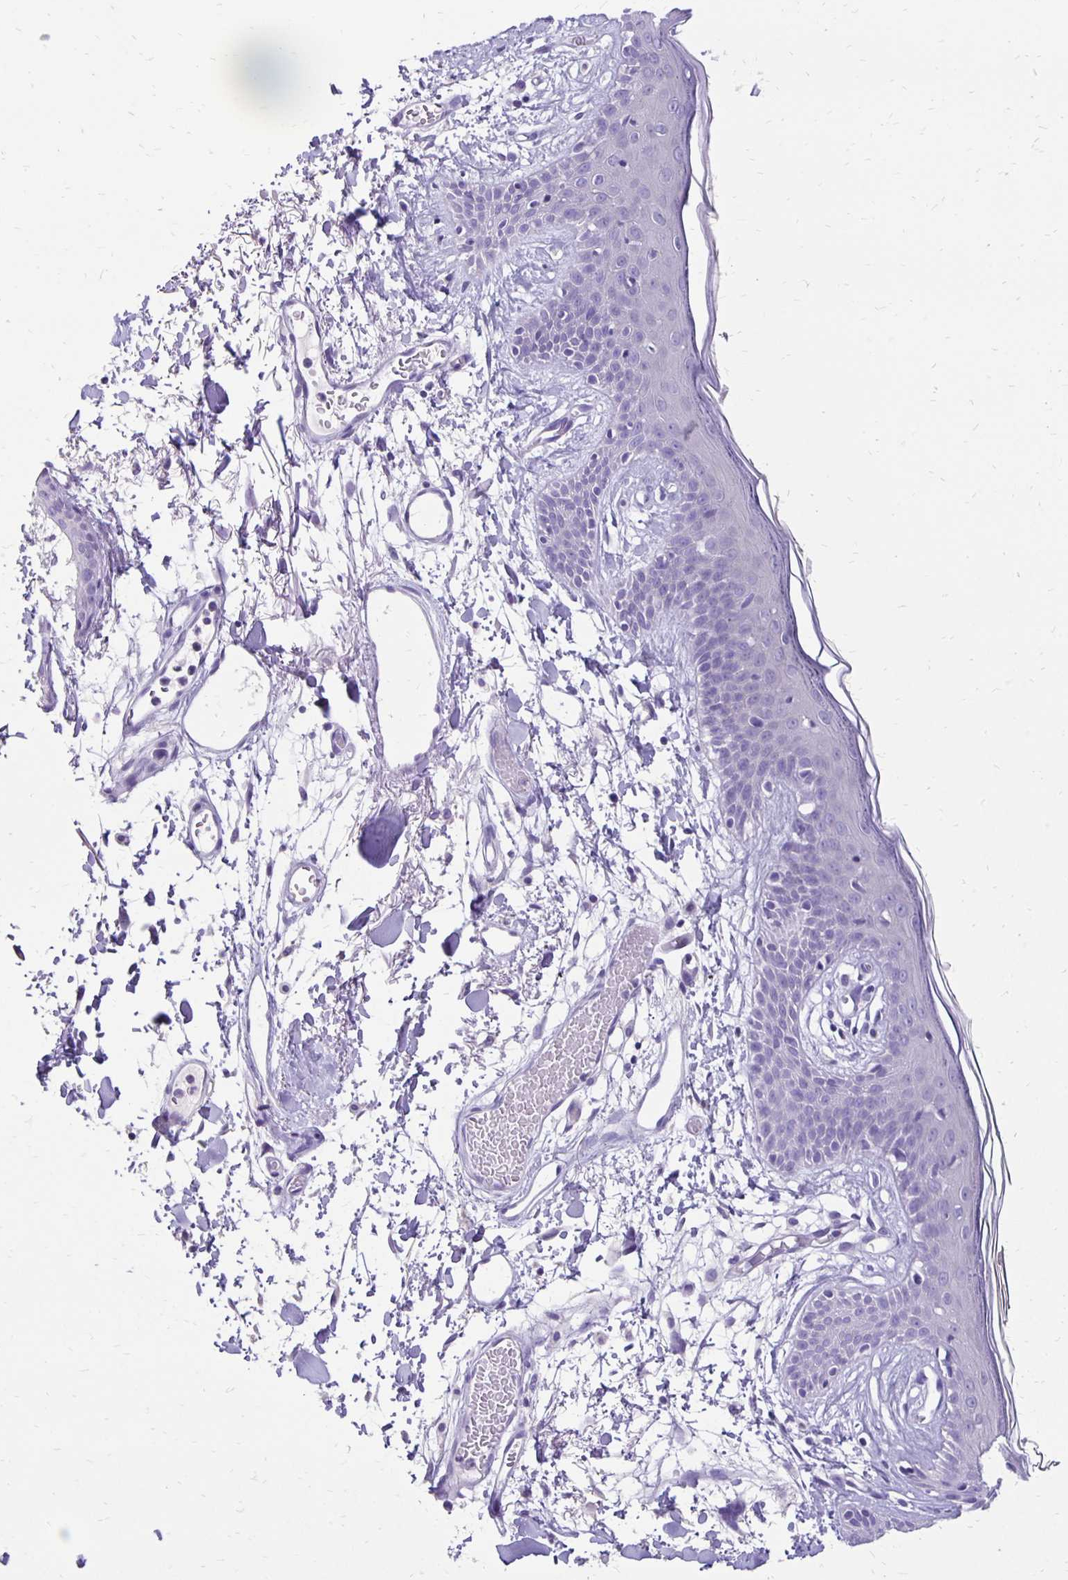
{"staining": {"intensity": "negative", "quantity": "none", "location": "none"}, "tissue": "skin", "cell_type": "Fibroblasts", "image_type": "normal", "snomed": [{"axis": "morphology", "description": "Normal tissue, NOS"}, {"axis": "topography", "description": "Skin"}], "caption": "Immunohistochemistry of benign human skin reveals no expression in fibroblasts. The staining is performed using DAB (3,3'-diaminobenzidine) brown chromogen with nuclei counter-stained in using hematoxylin.", "gene": "ANKRD45", "patient": {"sex": "male", "age": 79}}